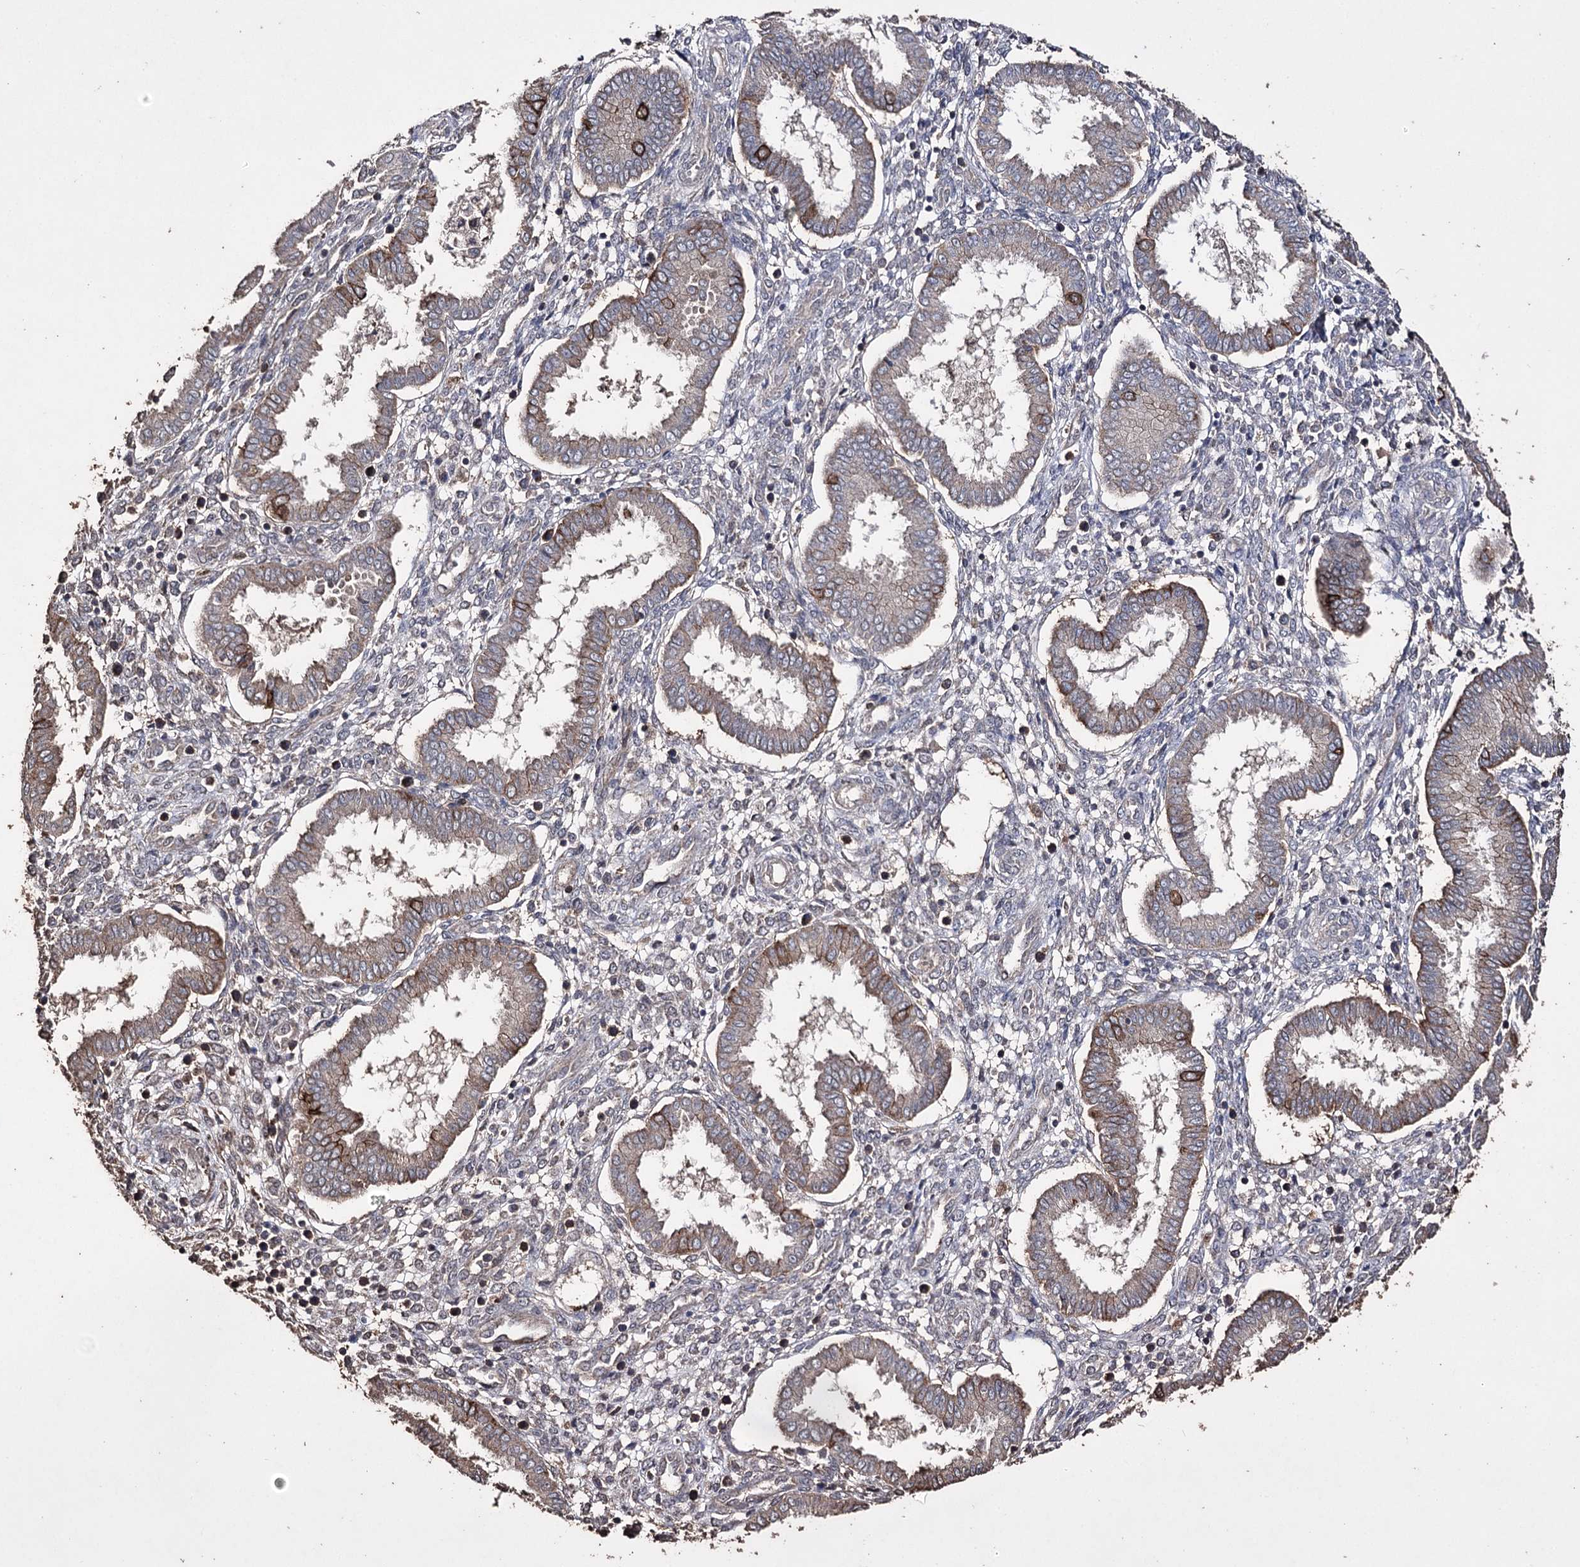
{"staining": {"intensity": "moderate", "quantity": "<25%", "location": "cytoplasmic/membranous"}, "tissue": "endometrium", "cell_type": "Cells in endometrial stroma", "image_type": "normal", "snomed": [{"axis": "morphology", "description": "Normal tissue, NOS"}, {"axis": "topography", "description": "Endometrium"}], "caption": "Endometrium was stained to show a protein in brown. There is low levels of moderate cytoplasmic/membranous staining in about <25% of cells in endometrial stroma. (Stains: DAB in brown, nuclei in blue, Microscopy: brightfield microscopy at high magnification).", "gene": "ZNF662", "patient": {"sex": "female", "age": 24}}